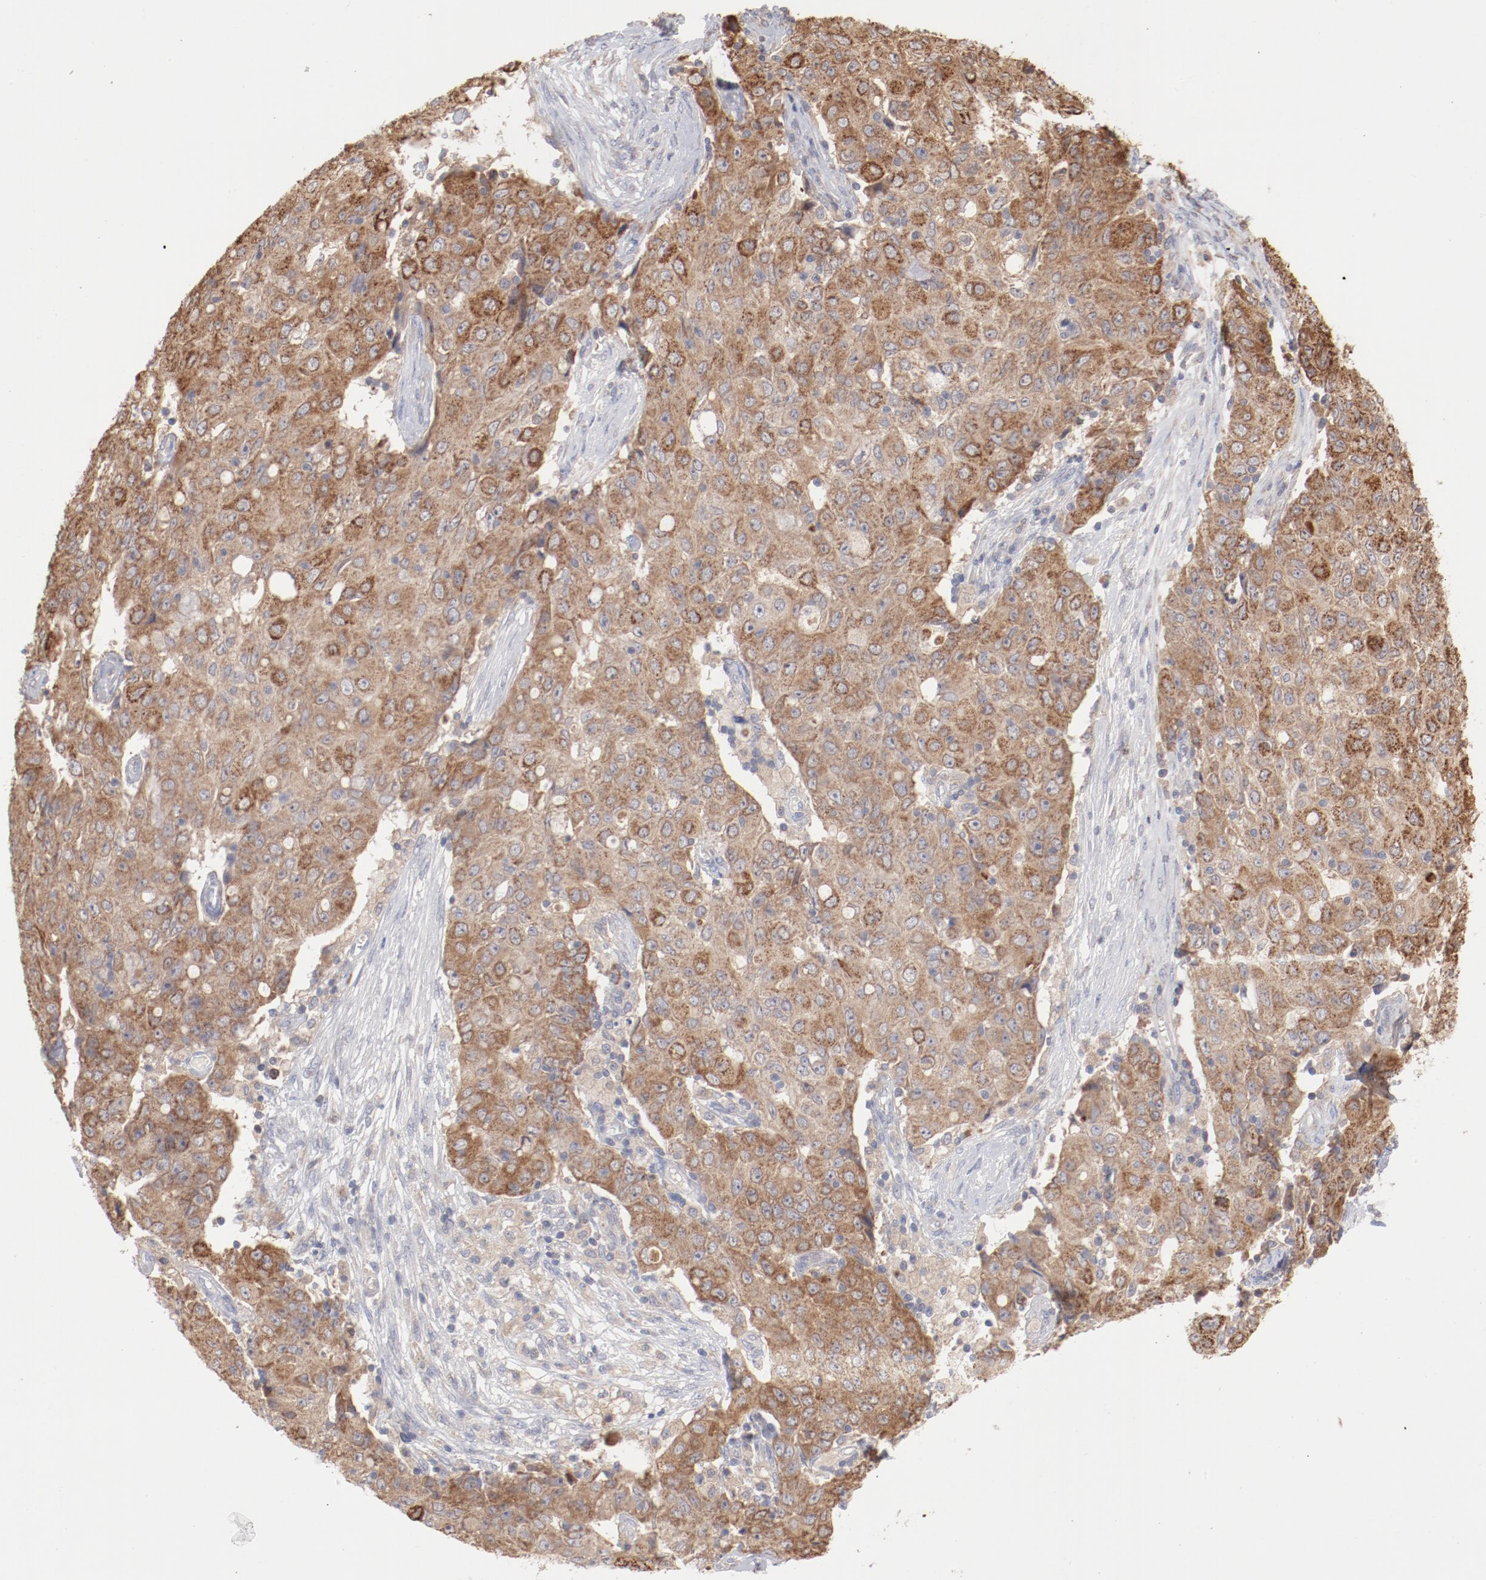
{"staining": {"intensity": "moderate", "quantity": ">75%", "location": "cytoplasmic/membranous"}, "tissue": "ovarian cancer", "cell_type": "Tumor cells", "image_type": "cancer", "snomed": [{"axis": "morphology", "description": "Carcinoma, endometroid"}, {"axis": "topography", "description": "Ovary"}], "caption": "About >75% of tumor cells in ovarian cancer (endometroid carcinoma) exhibit moderate cytoplasmic/membranous protein staining as visualized by brown immunohistochemical staining.", "gene": "PPFIBP2", "patient": {"sex": "female", "age": 42}}